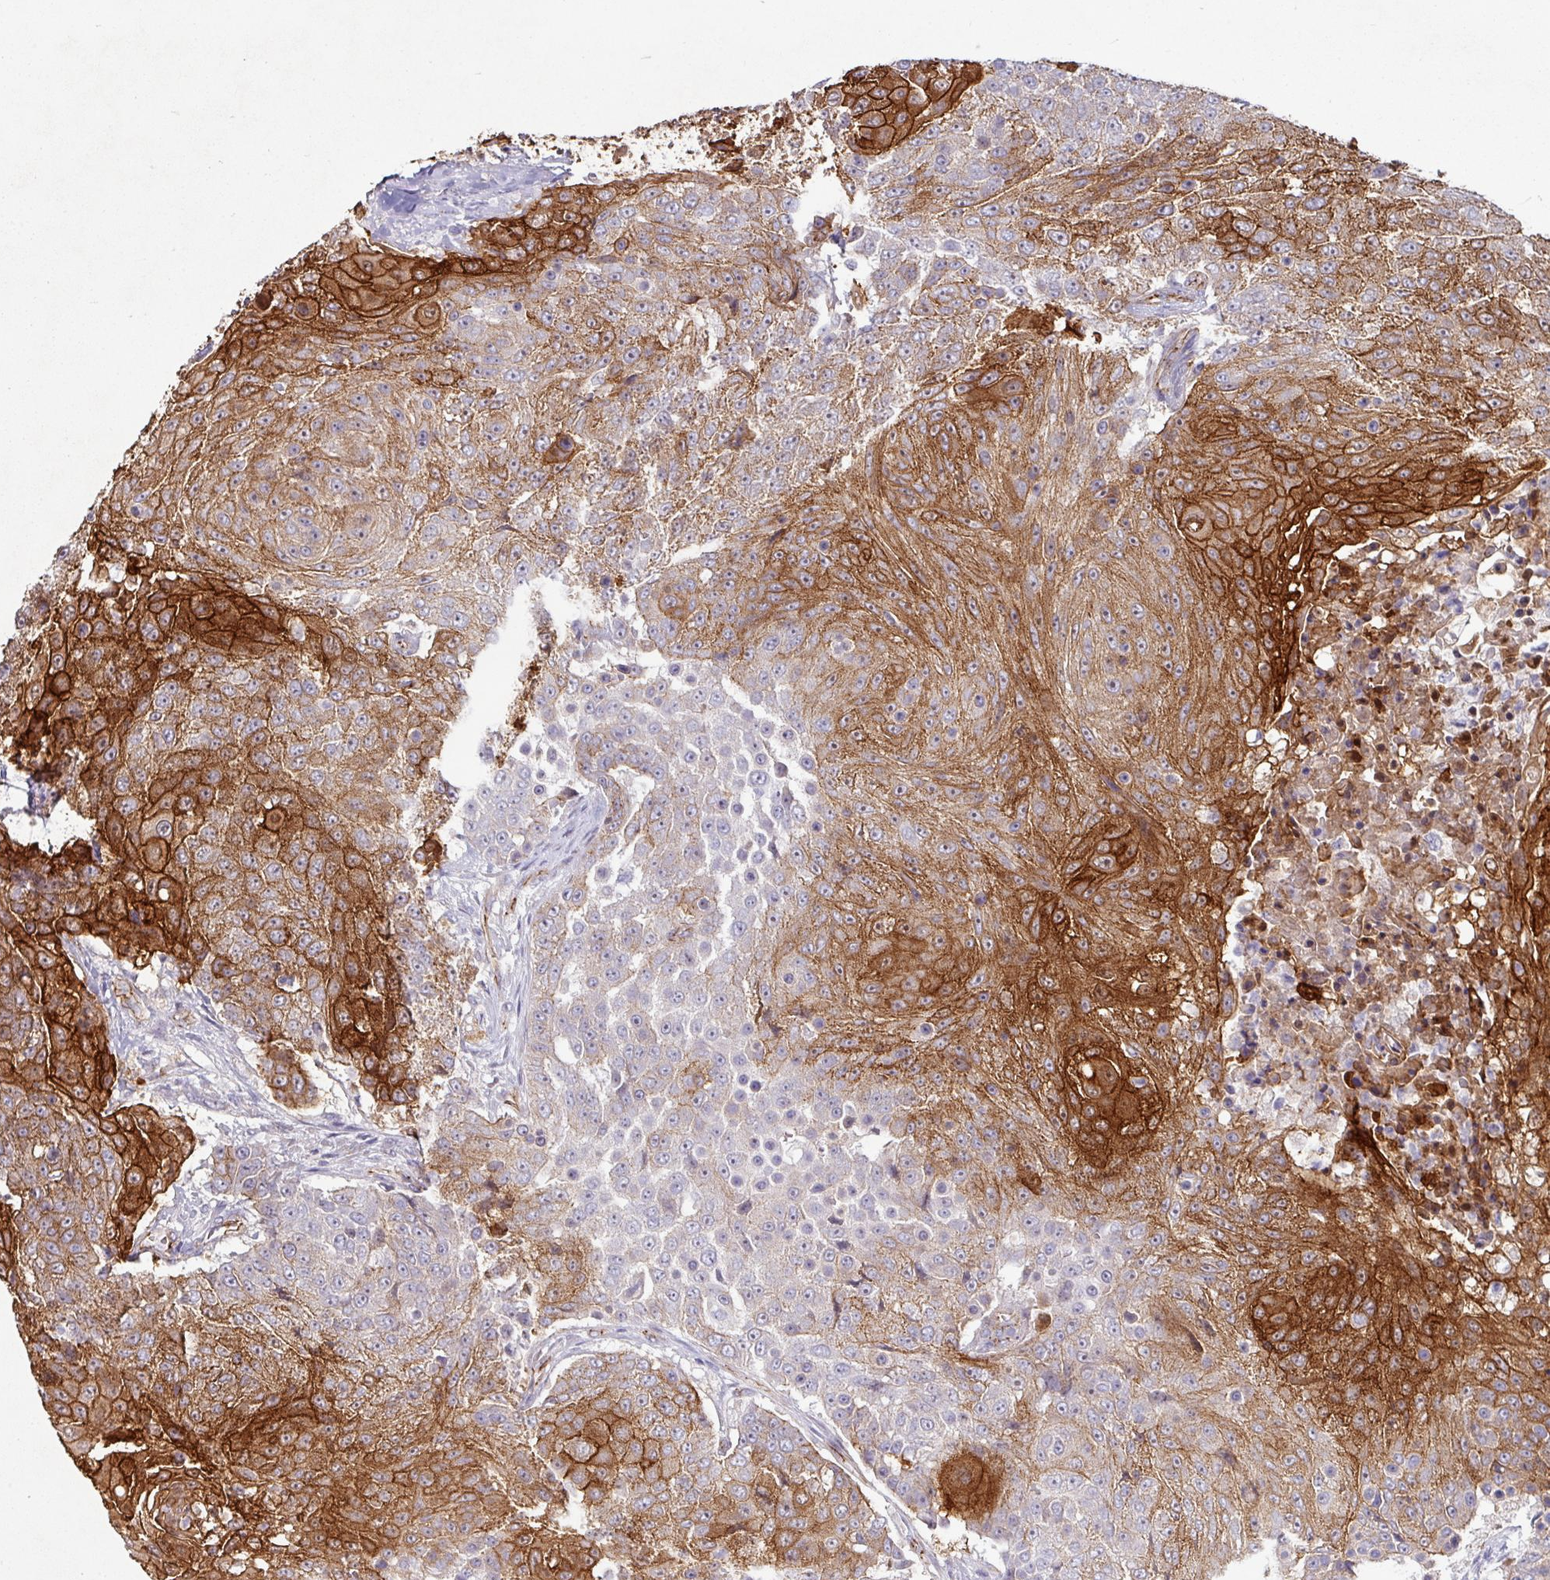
{"staining": {"intensity": "strong", "quantity": ">75%", "location": "cytoplasmic/membranous"}, "tissue": "urothelial cancer", "cell_type": "Tumor cells", "image_type": "cancer", "snomed": [{"axis": "morphology", "description": "Urothelial carcinoma, High grade"}, {"axis": "topography", "description": "Urinary bladder"}], "caption": "Strong cytoplasmic/membranous protein positivity is identified in approximately >75% of tumor cells in urothelial cancer. The staining was performed using DAB to visualize the protein expression in brown, while the nuclei were stained in blue with hematoxylin (Magnification: 20x).", "gene": "JUP", "patient": {"sex": "female", "age": 63}}